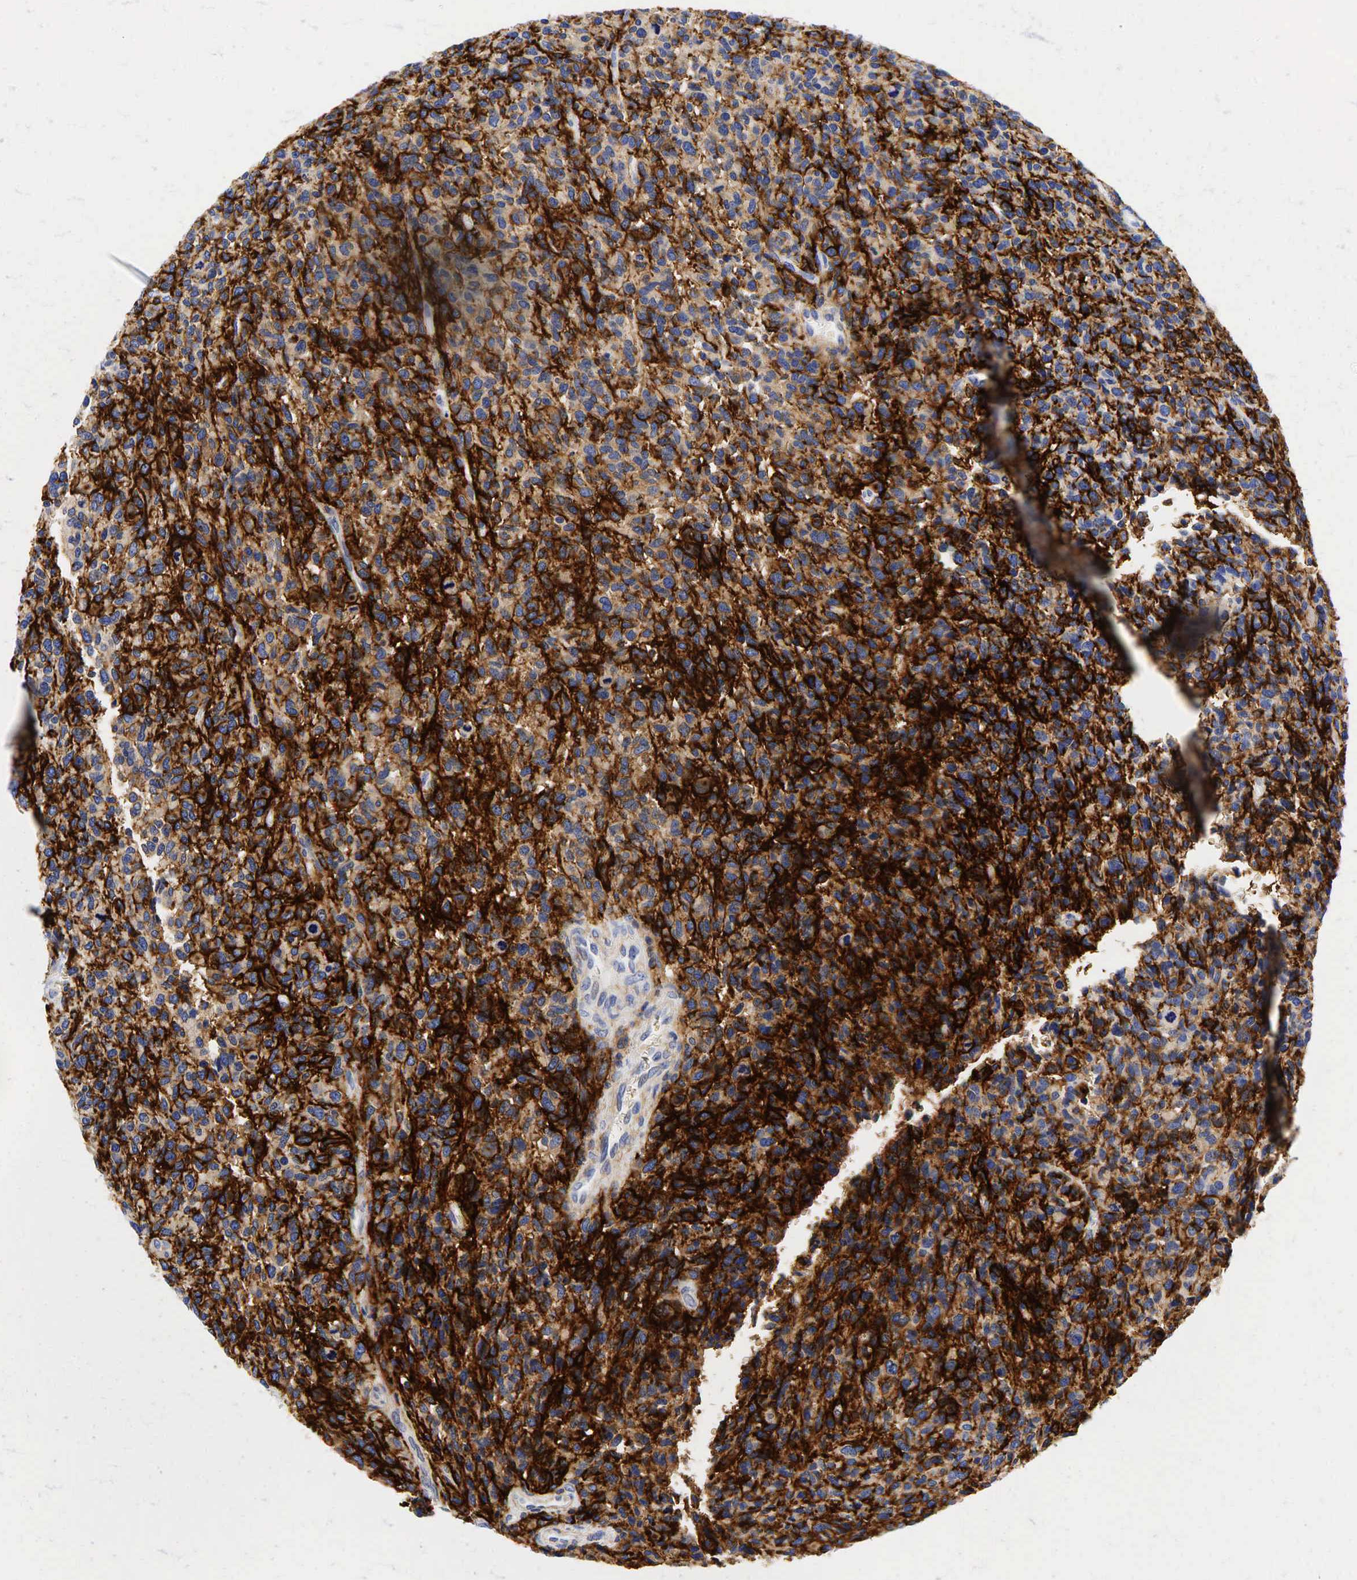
{"staining": {"intensity": "moderate", "quantity": "25%-75%", "location": "cytoplasmic/membranous"}, "tissue": "glioma", "cell_type": "Tumor cells", "image_type": "cancer", "snomed": [{"axis": "morphology", "description": "Glioma, malignant, High grade"}, {"axis": "topography", "description": "Brain"}], "caption": "A brown stain labels moderate cytoplasmic/membranous expression of a protein in glioma tumor cells.", "gene": "CD44", "patient": {"sex": "male", "age": 77}}